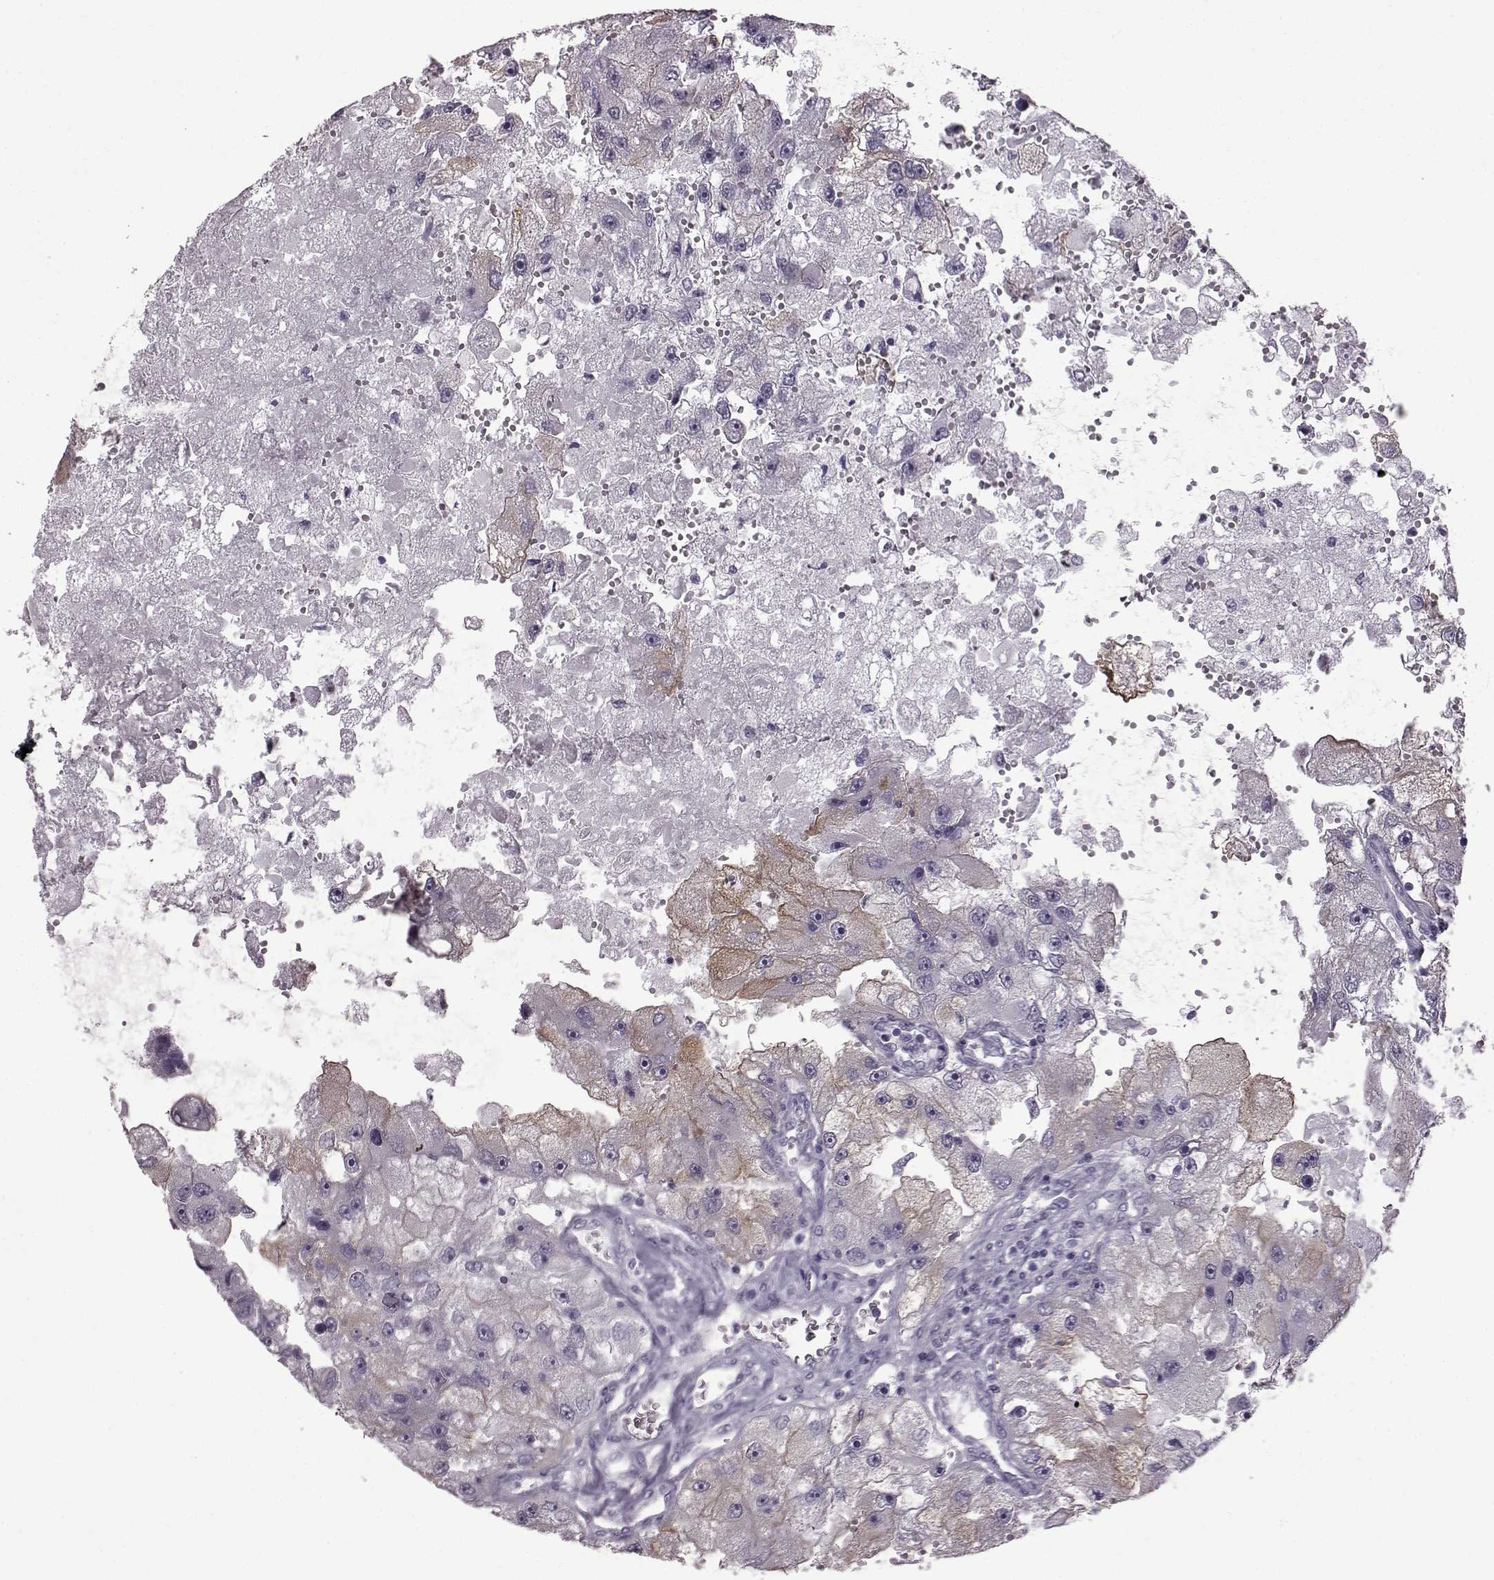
{"staining": {"intensity": "weak", "quantity": "<25%", "location": "cytoplasmic/membranous"}, "tissue": "renal cancer", "cell_type": "Tumor cells", "image_type": "cancer", "snomed": [{"axis": "morphology", "description": "Adenocarcinoma, NOS"}, {"axis": "topography", "description": "Kidney"}], "caption": "The image displays no staining of tumor cells in renal cancer (adenocarcinoma).", "gene": "SLC28A2", "patient": {"sex": "male", "age": 63}}